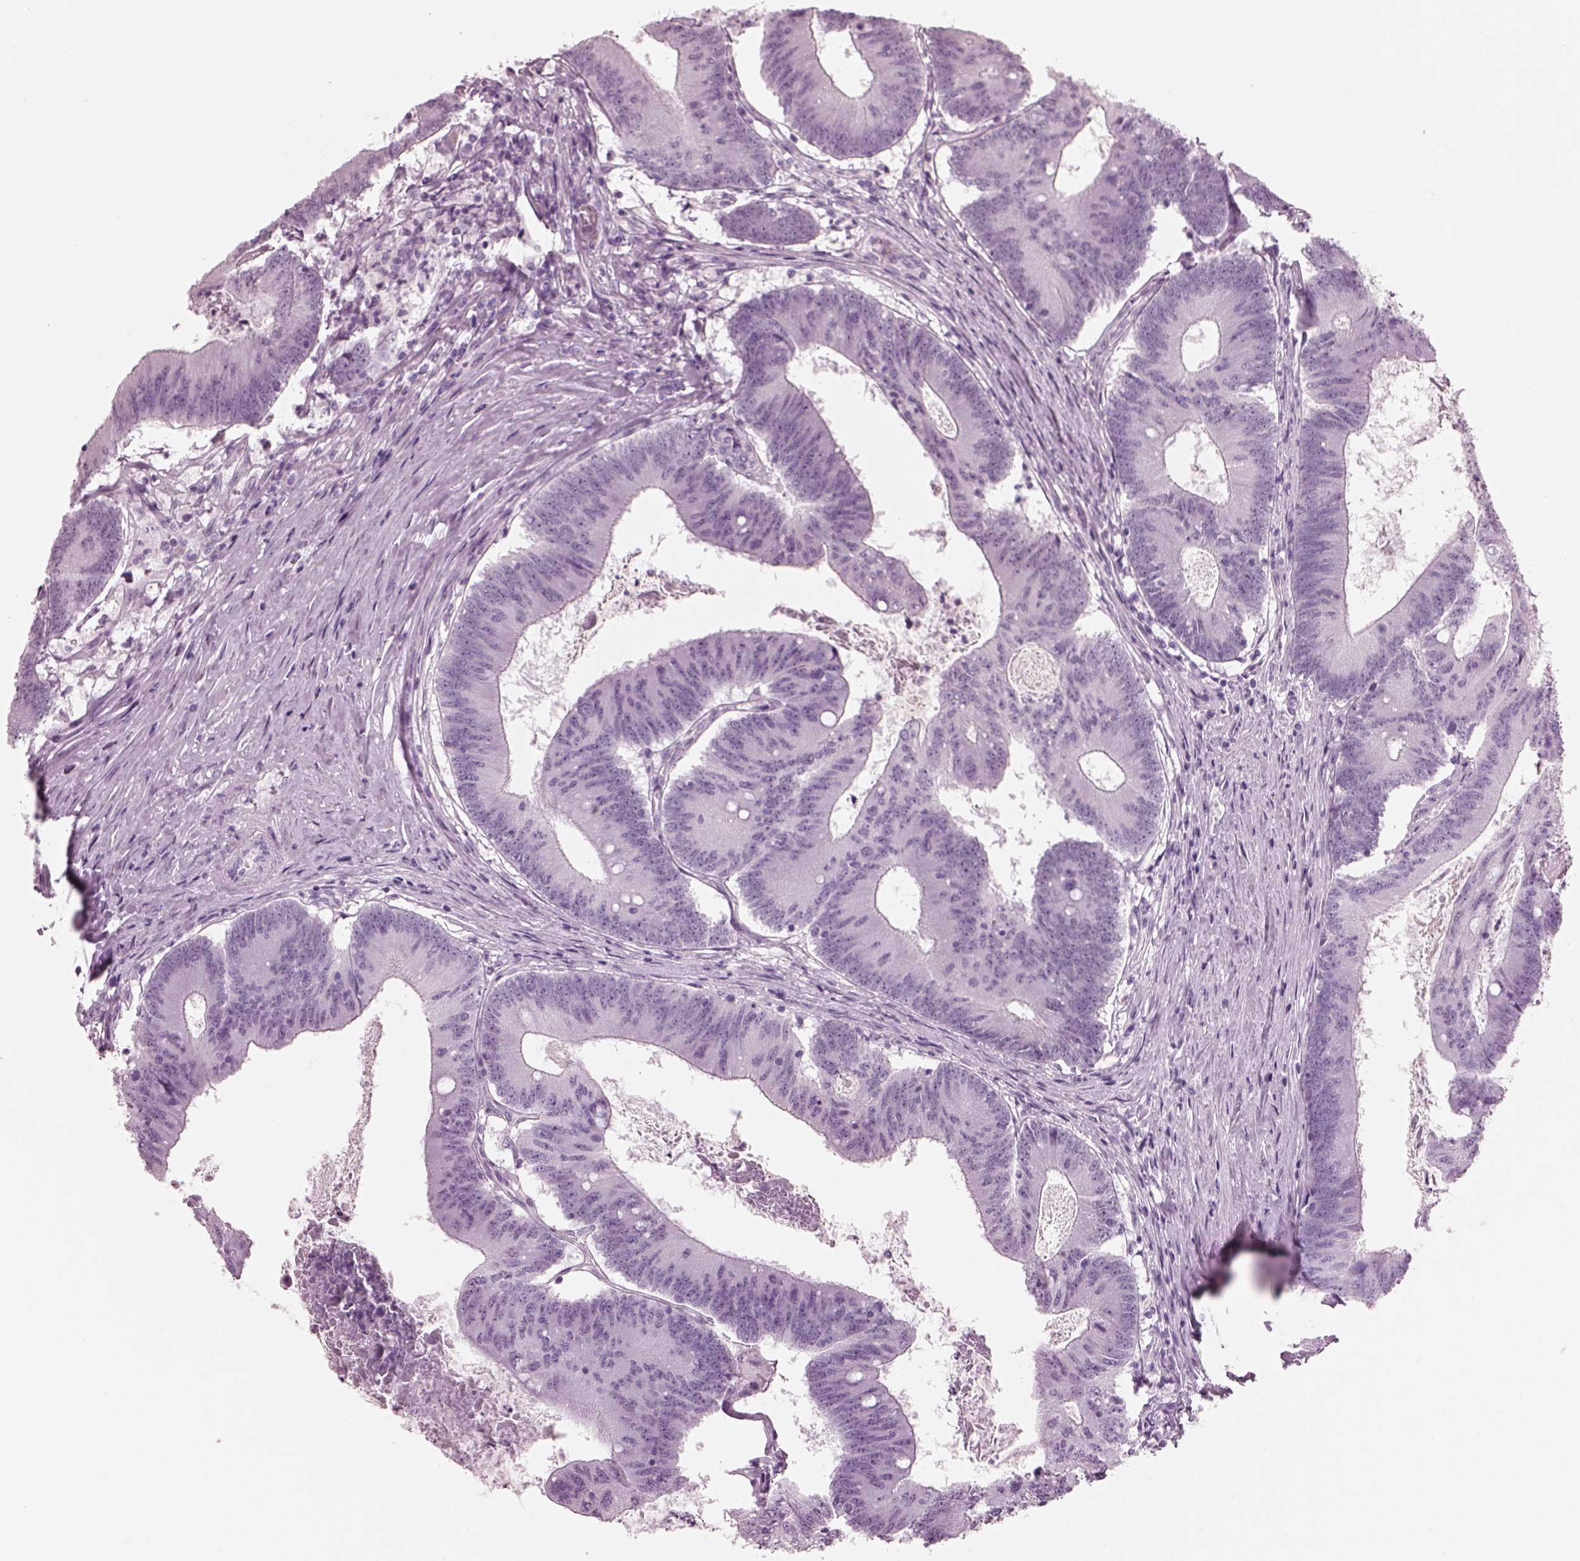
{"staining": {"intensity": "negative", "quantity": "none", "location": "none"}, "tissue": "colorectal cancer", "cell_type": "Tumor cells", "image_type": "cancer", "snomed": [{"axis": "morphology", "description": "Adenocarcinoma, NOS"}, {"axis": "topography", "description": "Colon"}], "caption": "Tumor cells are negative for protein expression in human adenocarcinoma (colorectal). (Immunohistochemistry, brightfield microscopy, high magnification).", "gene": "HYDIN", "patient": {"sex": "female", "age": 70}}